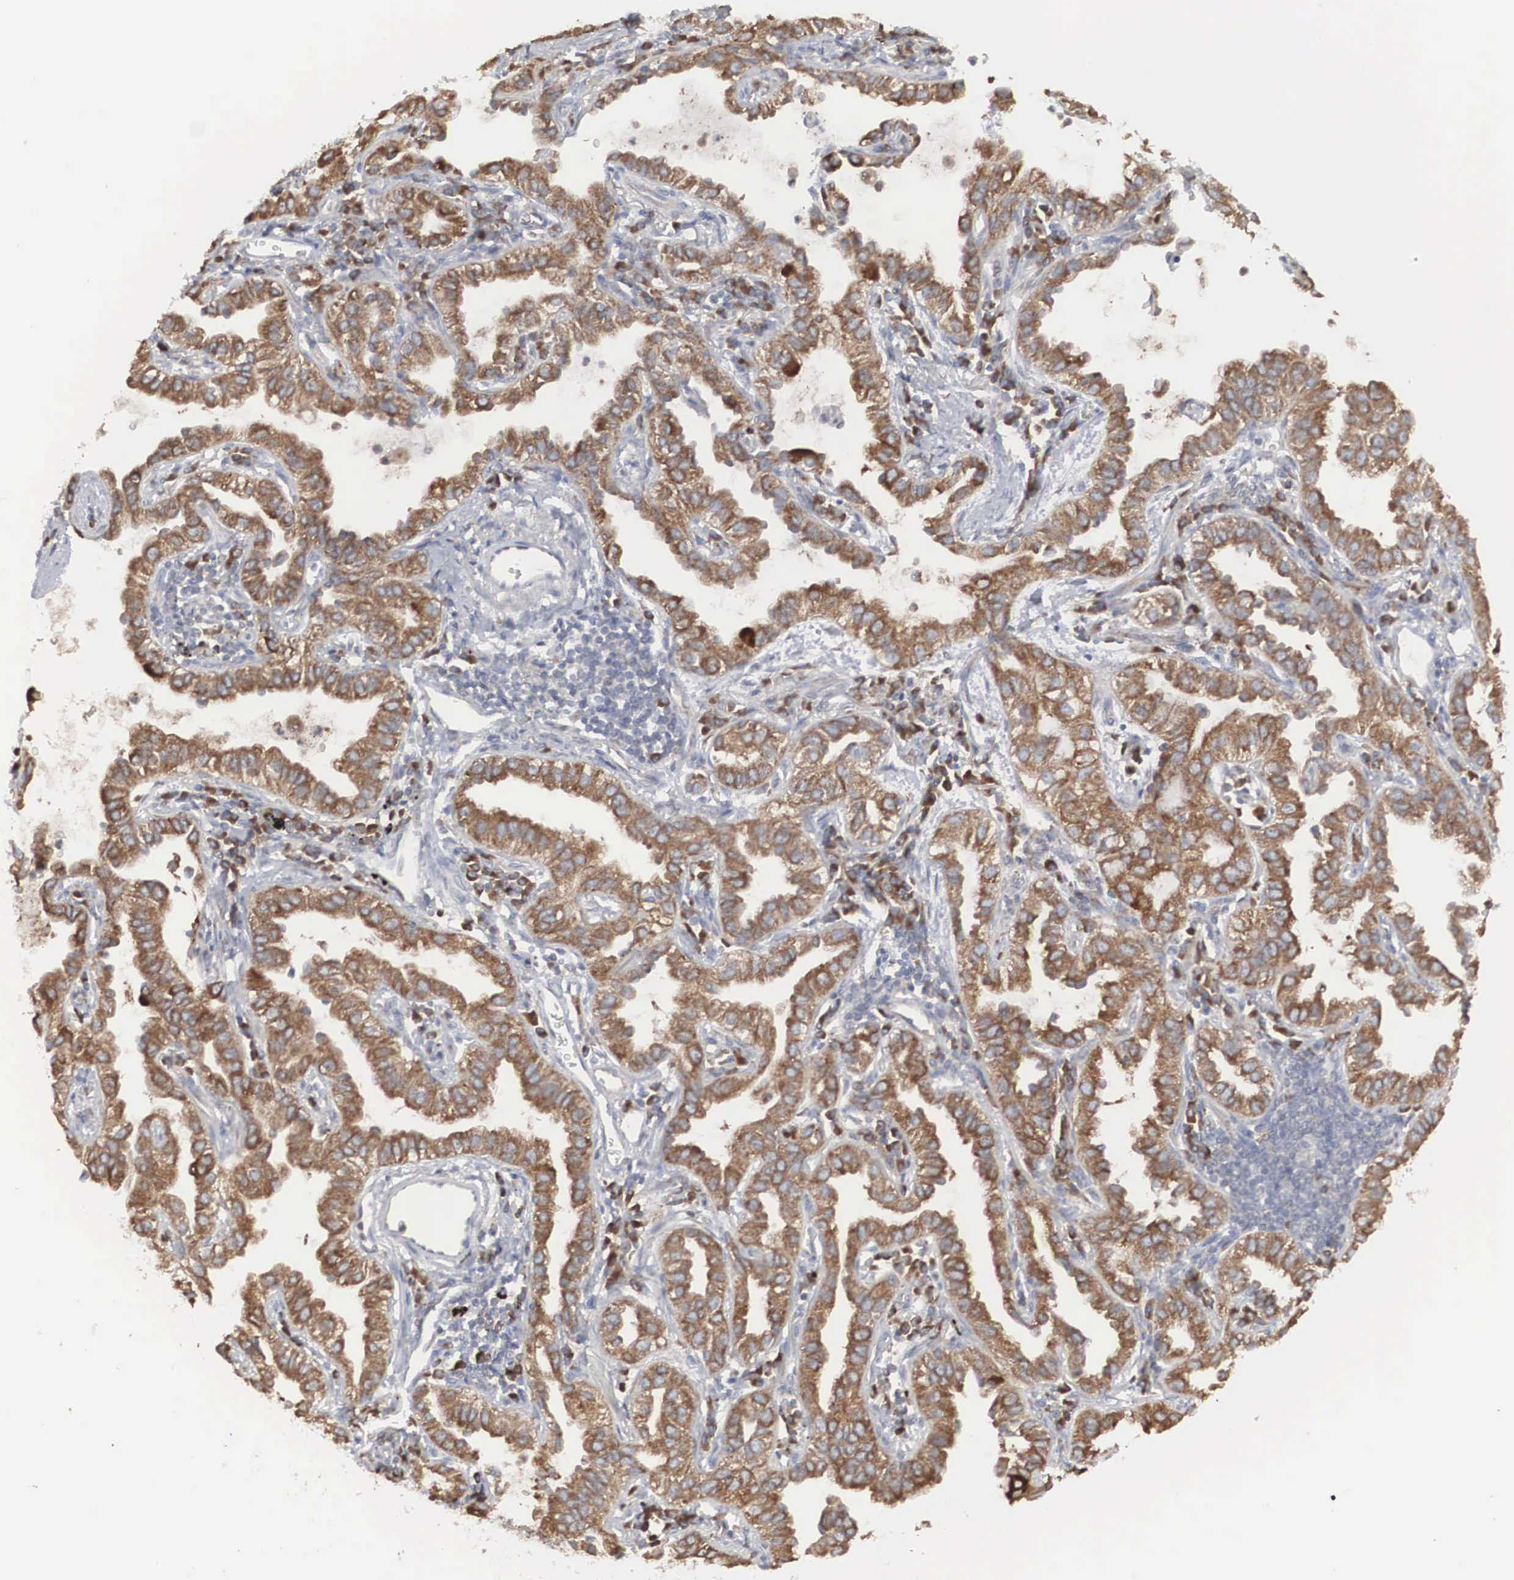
{"staining": {"intensity": "strong", "quantity": "25%-75%", "location": "cytoplasmic/membranous"}, "tissue": "lung cancer", "cell_type": "Tumor cells", "image_type": "cancer", "snomed": [{"axis": "morphology", "description": "Adenocarcinoma, NOS"}, {"axis": "topography", "description": "Lung"}], "caption": "This is an image of IHC staining of lung cancer, which shows strong positivity in the cytoplasmic/membranous of tumor cells.", "gene": "MIA2", "patient": {"sex": "female", "age": 50}}